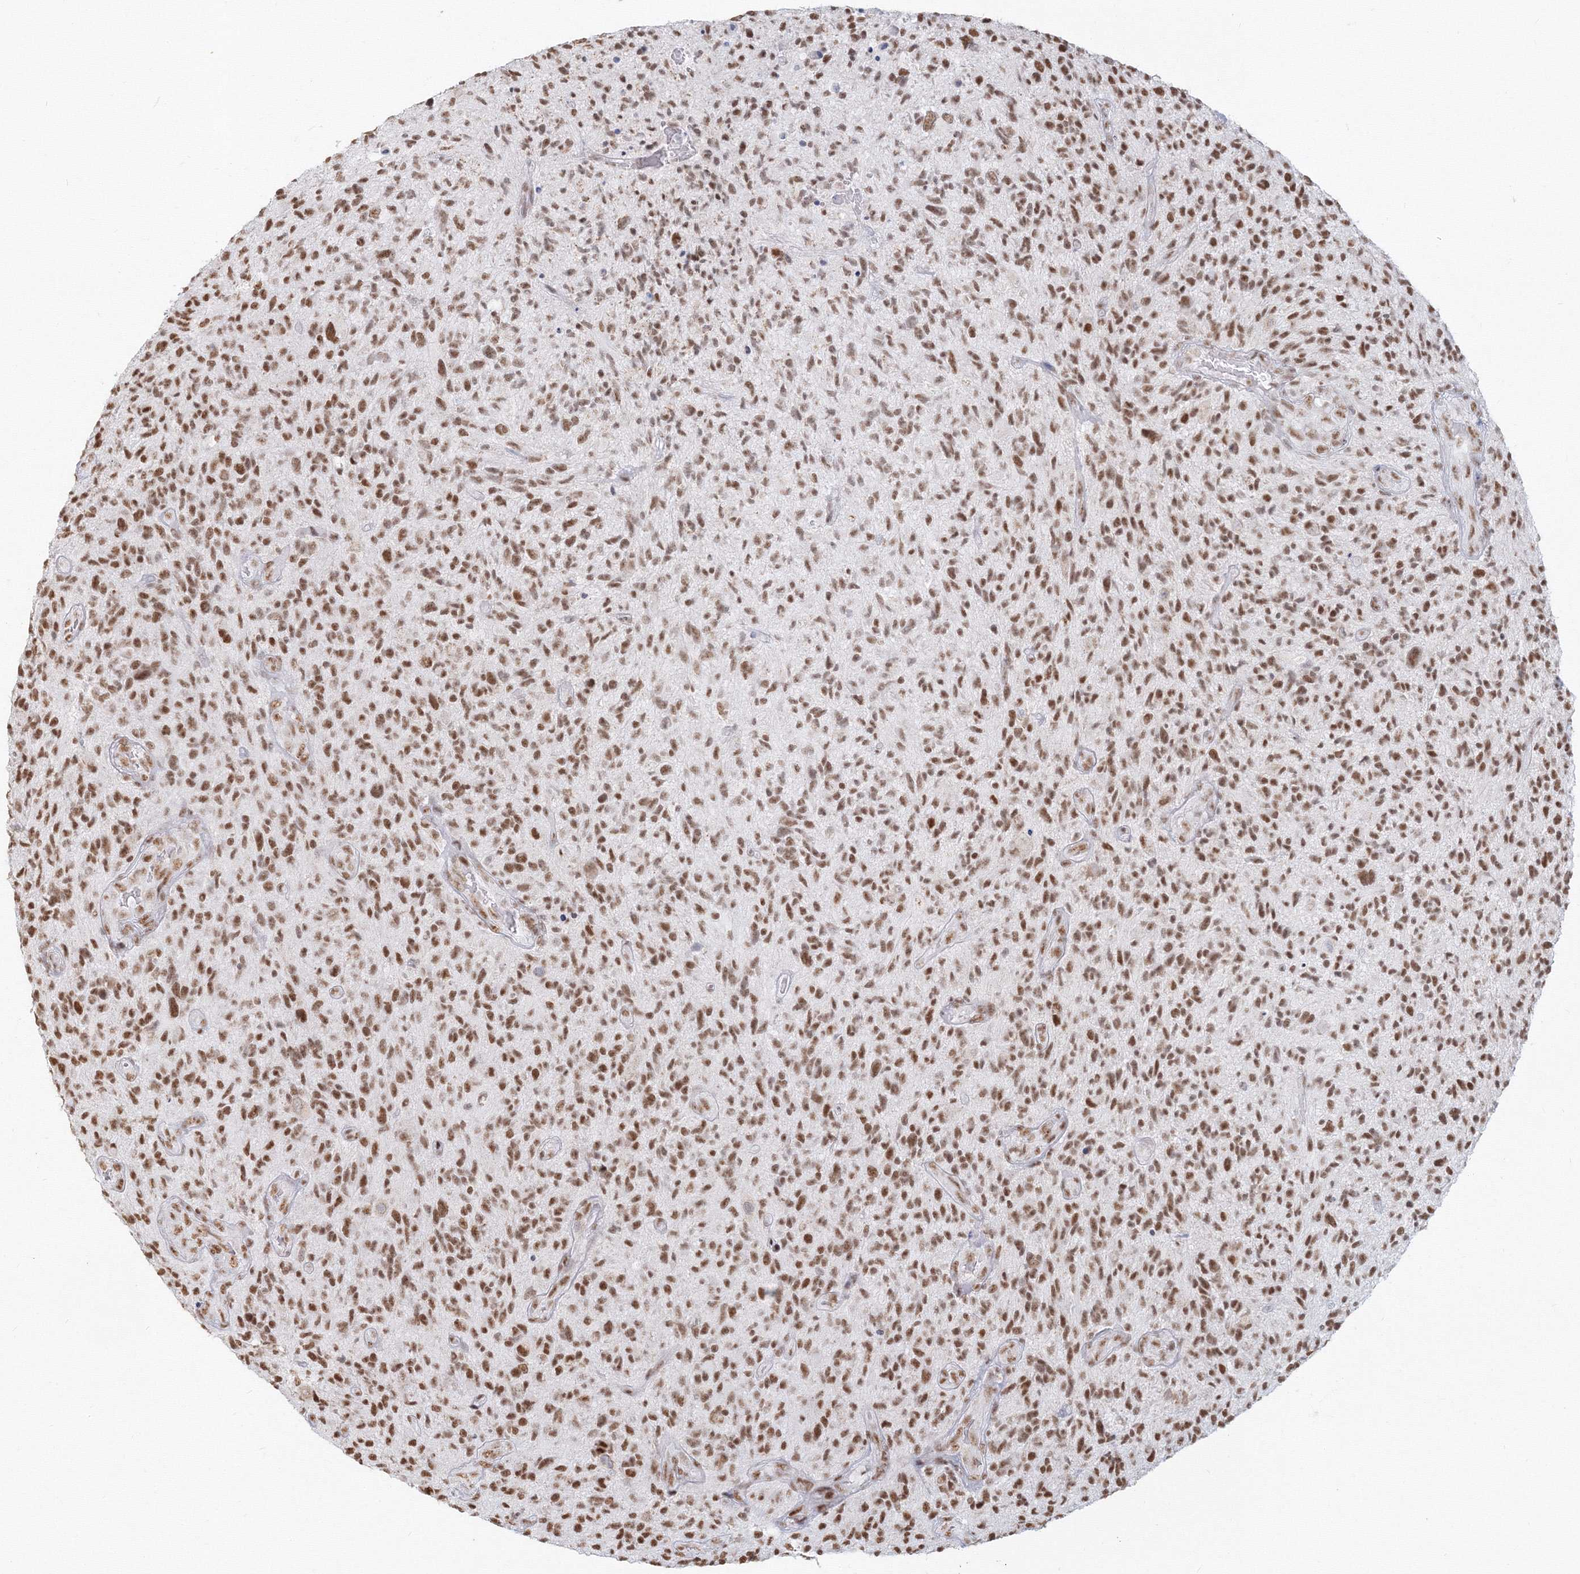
{"staining": {"intensity": "moderate", "quantity": ">75%", "location": "nuclear"}, "tissue": "glioma", "cell_type": "Tumor cells", "image_type": "cancer", "snomed": [{"axis": "morphology", "description": "Glioma, malignant, High grade"}, {"axis": "topography", "description": "Brain"}], "caption": "This micrograph reveals immunohistochemistry (IHC) staining of human high-grade glioma (malignant), with medium moderate nuclear expression in about >75% of tumor cells.", "gene": "PPP4R2", "patient": {"sex": "male", "age": 47}}